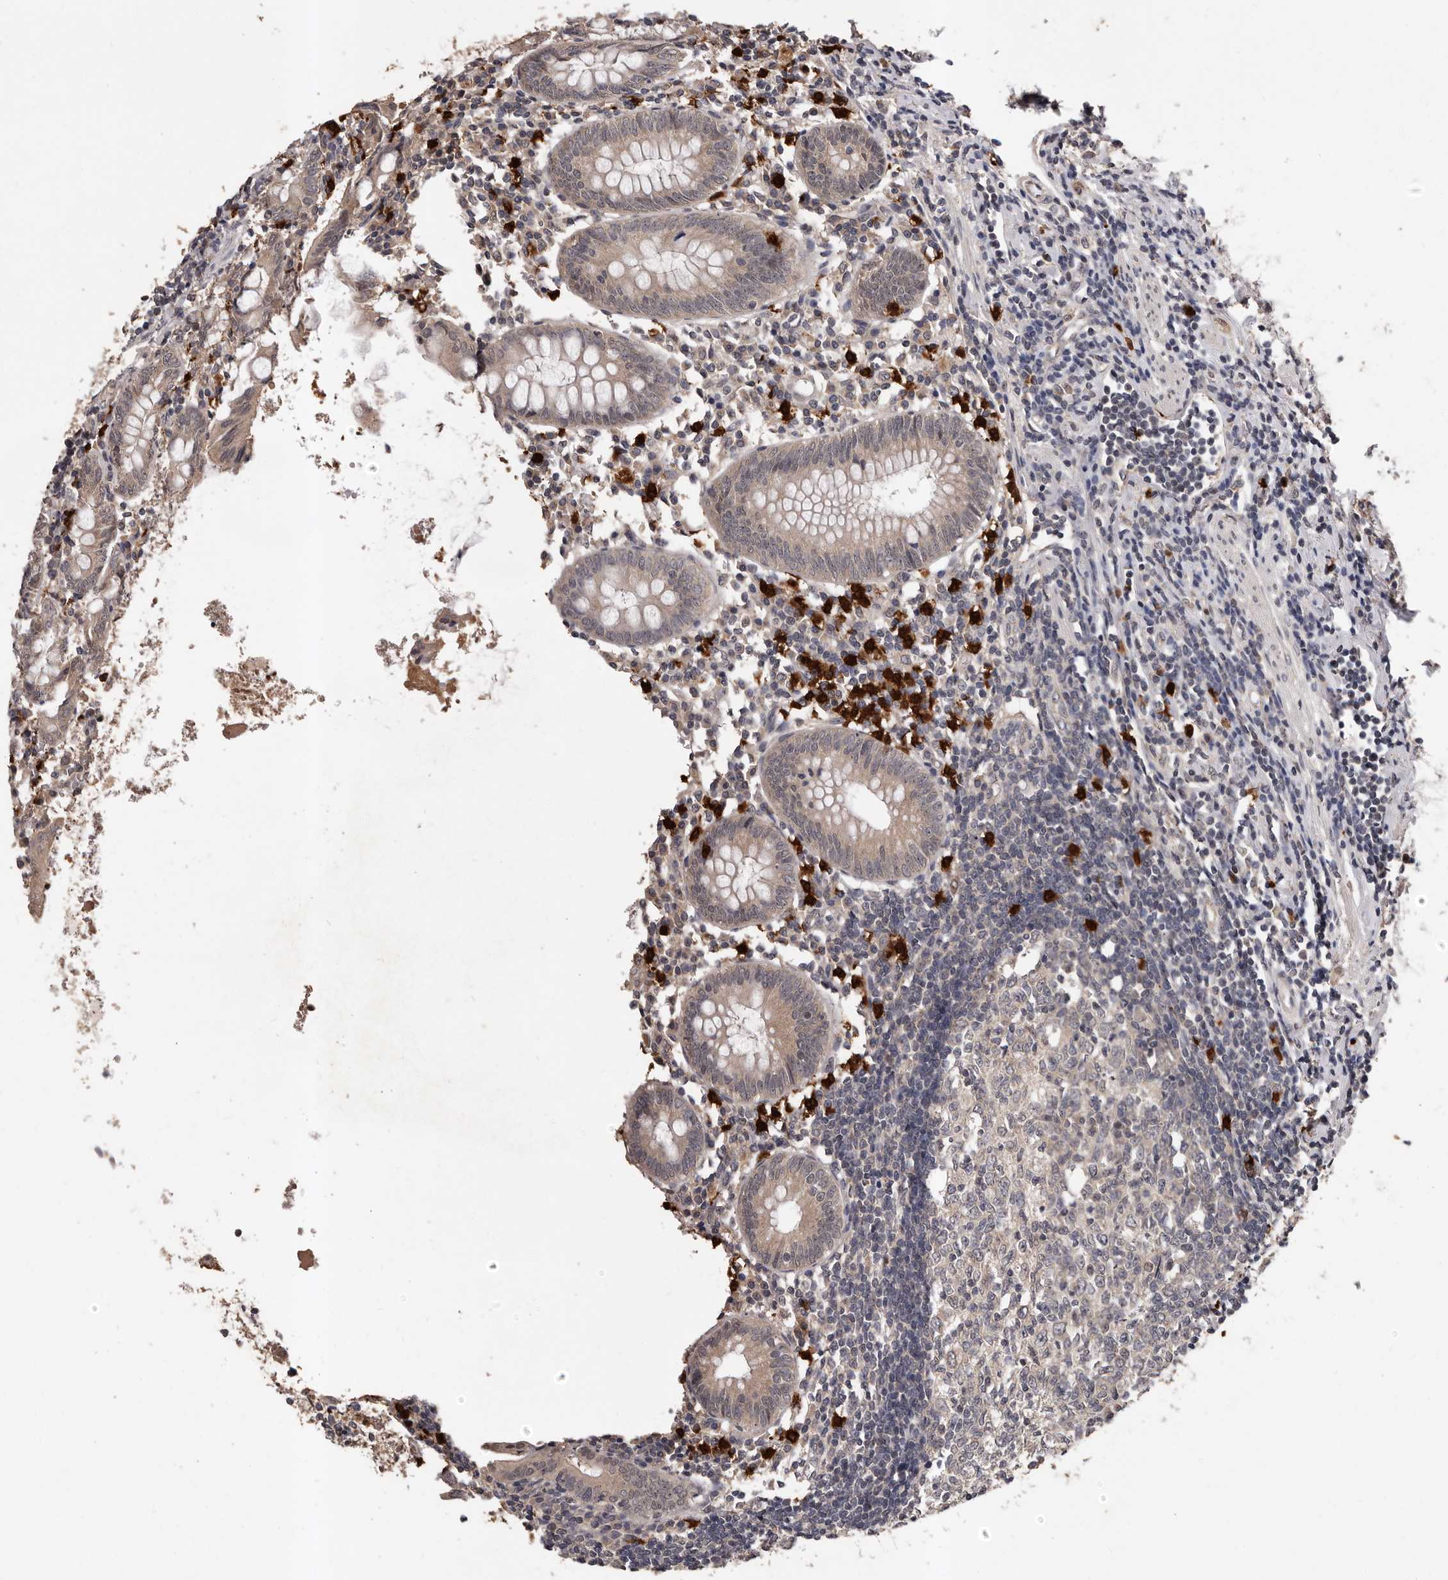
{"staining": {"intensity": "moderate", "quantity": ">75%", "location": "cytoplasmic/membranous"}, "tissue": "appendix", "cell_type": "Glandular cells", "image_type": "normal", "snomed": [{"axis": "morphology", "description": "Normal tissue, NOS"}, {"axis": "topography", "description": "Appendix"}], "caption": "A micrograph of appendix stained for a protein displays moderate cytoplasmic/membranous brown staining in glandular cells. (IHC, brightfield microscopy, high magnification).", "gene": "VPS37A", "patient": {"sex": "female", "age": 54}}